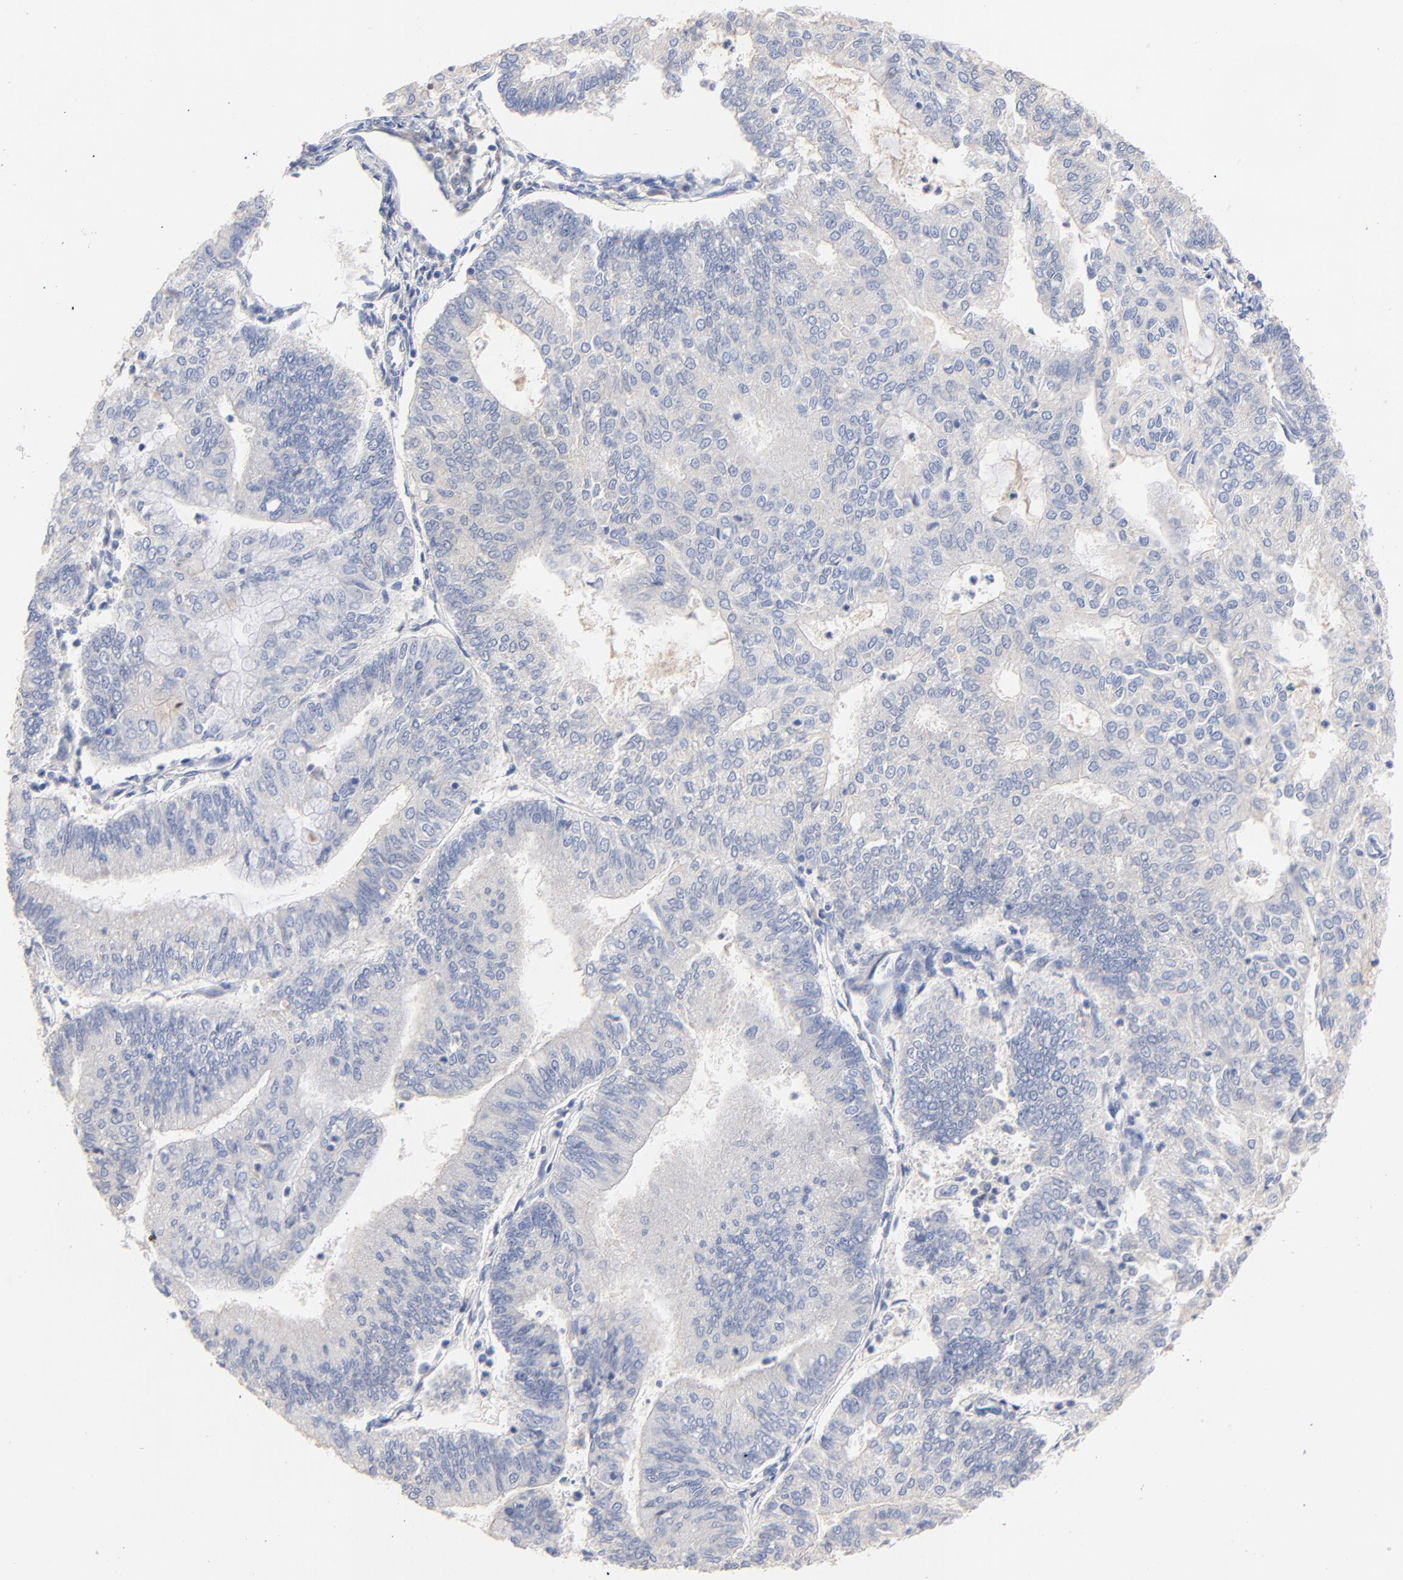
{"staining": {"intensity": "negative", "quantity": "none", "location": "none"}, "tissue": "endometrial cancer", "cell_type": "Tumor cells", "image_type": "cancer", "snomed": [{"axis": "morphology", "description": "Adenocarcinoma, NOS"}, {"axis": "topography", "description": "Endometrium"}], "caption": "Immunohistochemical staining of human adenocarcinoma (endometrial) shows no significant staining in tumor cells.", "gene": "CPS1", "patient": {"sex": "female", "age": 59}}